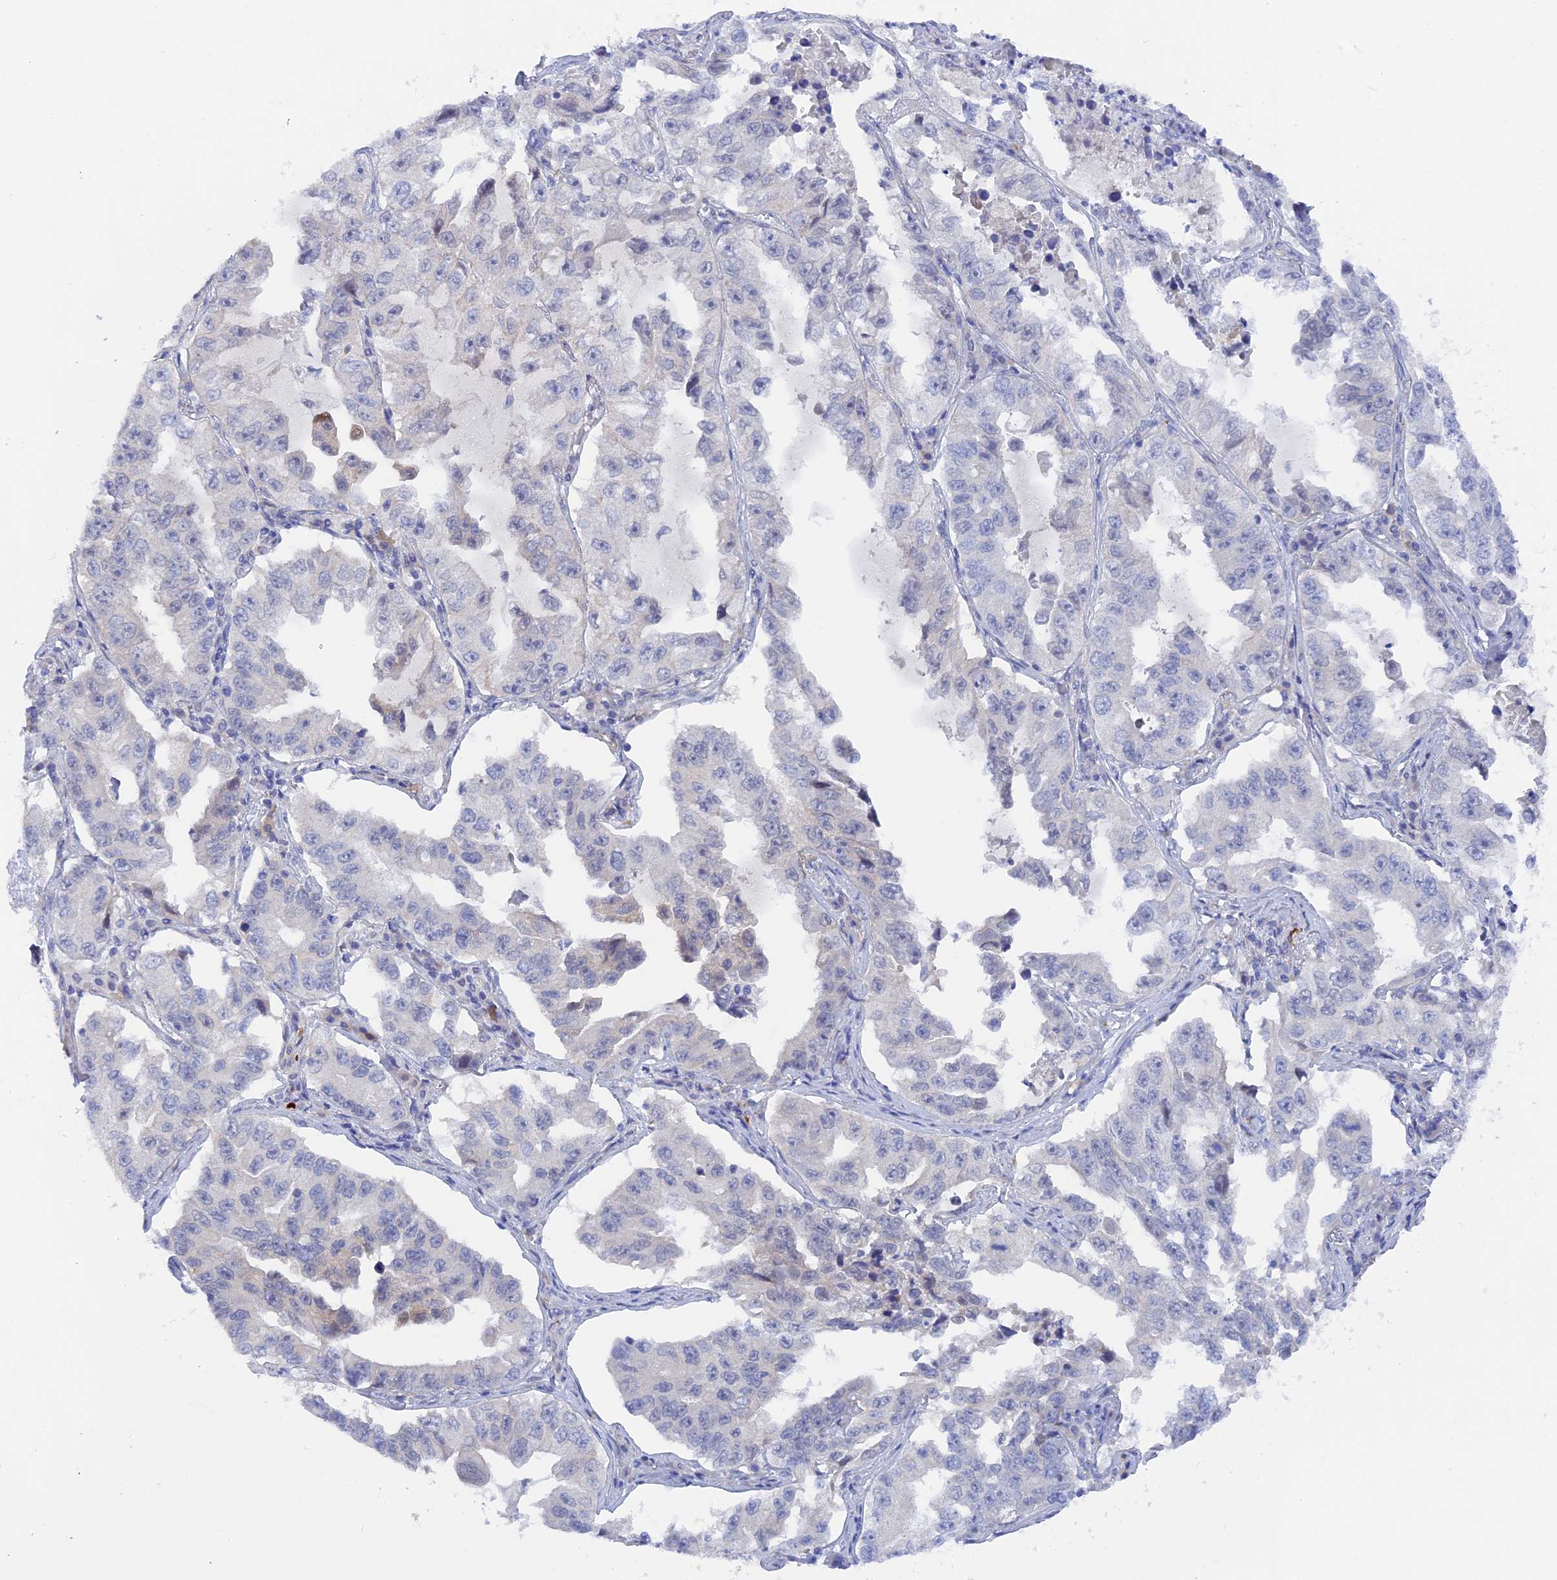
{"staining": {"intensity": "negative", "quantity": "none", "location": "none"}, "tissue": "lung cancer", "cell_type": "Tumor cells", "image_type": "cancer", "snomed": [{"axis": "morphology", "description": "Adenocarcinoma, NOS"}, {"axis": "topography", "description": "Lung"}], "caption": "This is an immunohistochemistry photomicrograph of lung cancer (adenocarcinoma). There is no positivity in tumor cells.", "gene": "DACT3", "patient": {"sex": "female", "age": 51}}